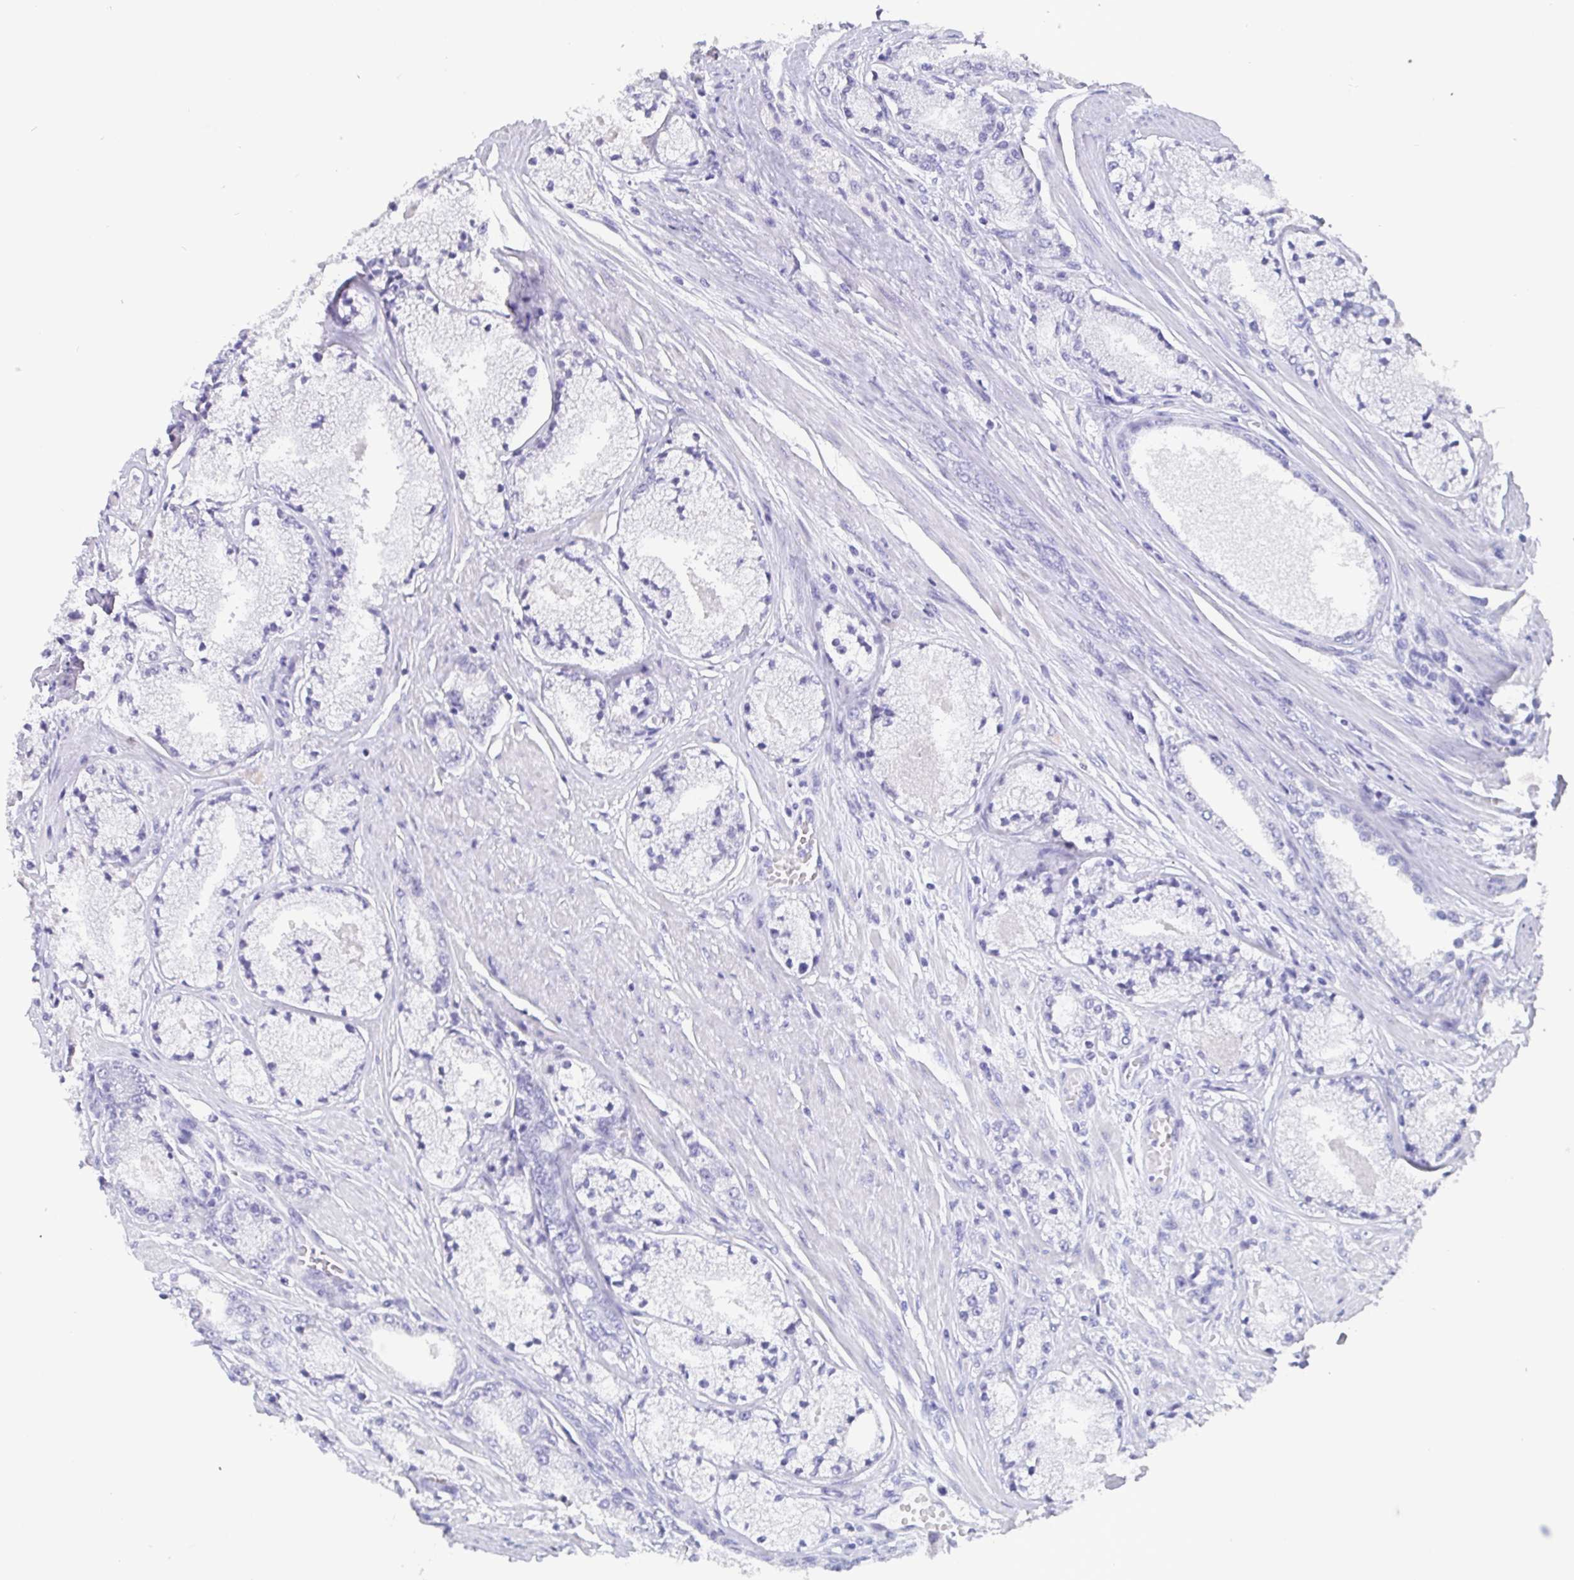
{"staining": {"intensity": "negative", "quantity": "none", "location": "none"}, "tissue": "prostate cancer", "cell_type": "Tumor cells", "image_type": "cancer", "snomed": [{"axis": "morphology", "description": "Adenocarcinoma, High grade"}, {"axis": "topography", "description": "Prostate"}], "caption": "Immunohistochemistry of prostate cancer demonstrates no positivity in tumor cells.", "gene": "SCGN", "patient": {"sex": "male", "age": 63}}